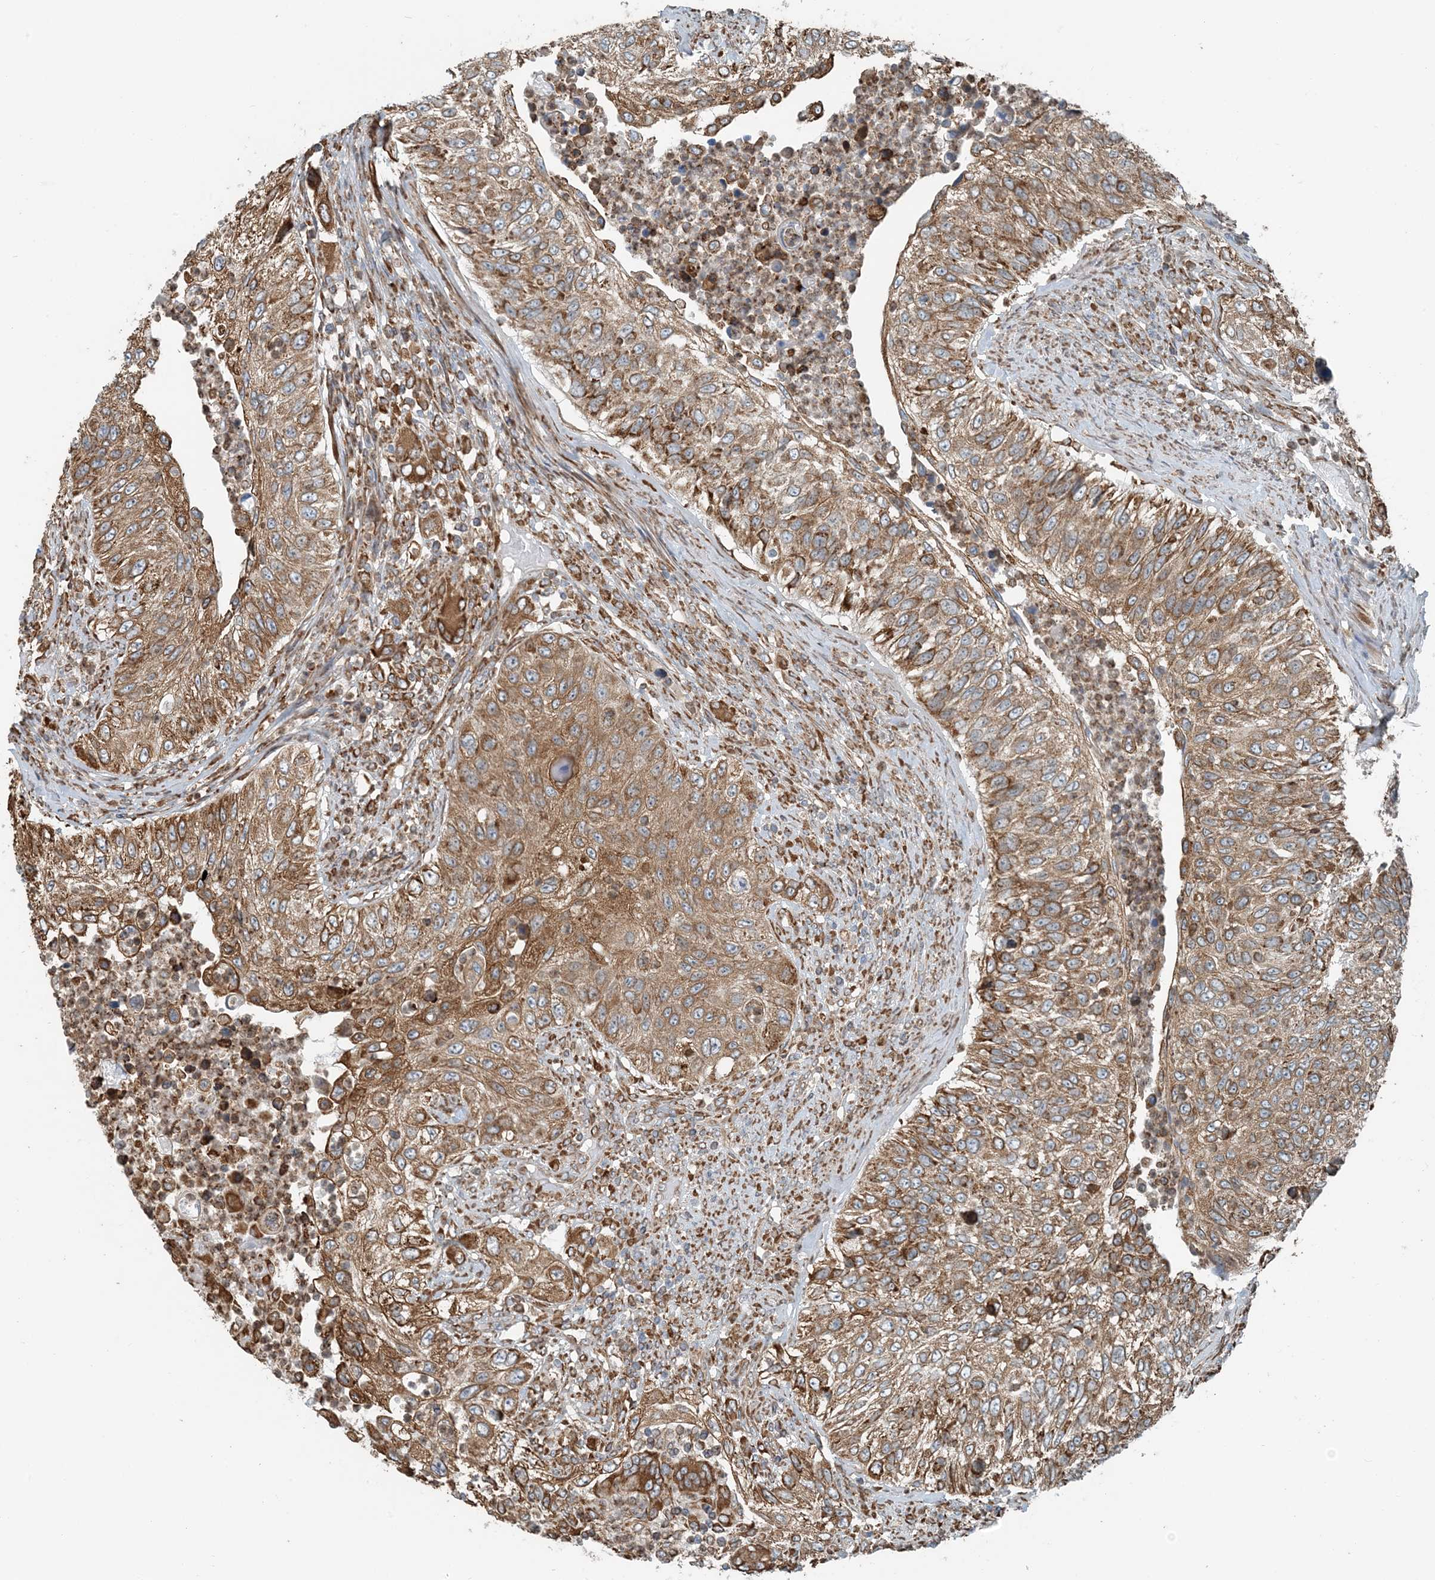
{"staining": {"intensity": "moderate", "quantity": ">75%", "location": "cytoplasmic/membranous"}, "tissue": "urothelial cancer", "cell_type": "Tumor cells", "image_type": "cancer", "snomed": [{"axis": "morphology", "description": "Urothelial carcinoma, High grade"}, {"axis": "topography", "description": "Urinary bladder"}], "caption": "The micrograph demonstrates immunohistochemical staining of urothelial carcinoma (high-grade). There is moderate cytoplasmic/membranous staining is present in approximately >75% of tumor cells.", "gene": "CERKL", "patient": {"sex": "female", "age": 60}}